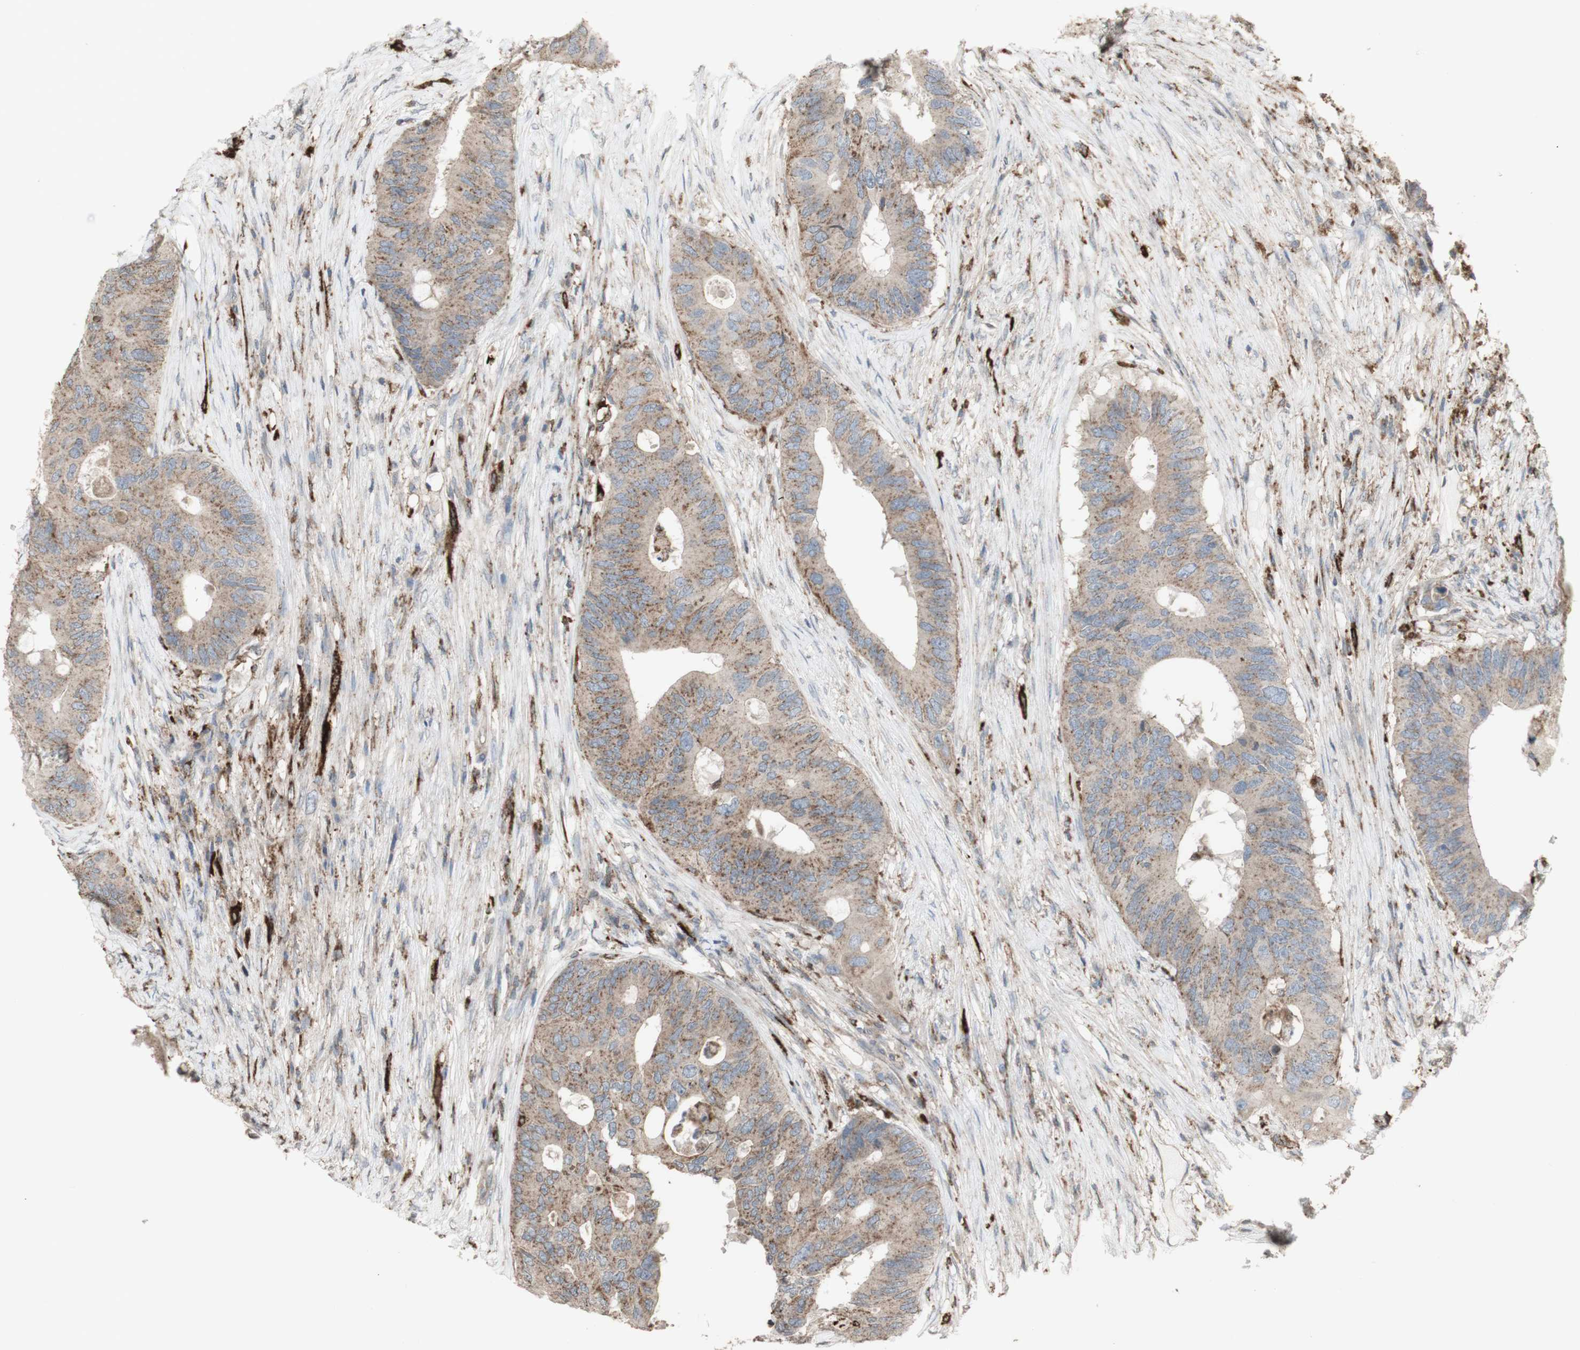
{"staining": {"intensity": "moderate", "quantity": ">75%", "location": "cytoplasmic/membranous"}, "tissue": "colorectal cancer", "cell_type": "Tumor cells", "image_type": "cancer", "snomed": [{"axis": "morphology", "description": "Adenocarcinoma, NOS"}, {"axis": "topography", "description": "Colon"}], "caption": "Immunohistochemical staining of human adenocarcinoma (colorectal) displays medium levels of moderate cytoplasmic/membranous staining in about >75% of tumor cells. Nuclei are stained in blue.", "gene": "ATP6V1E1", "patient": {"sex": "male", "age": 71}}